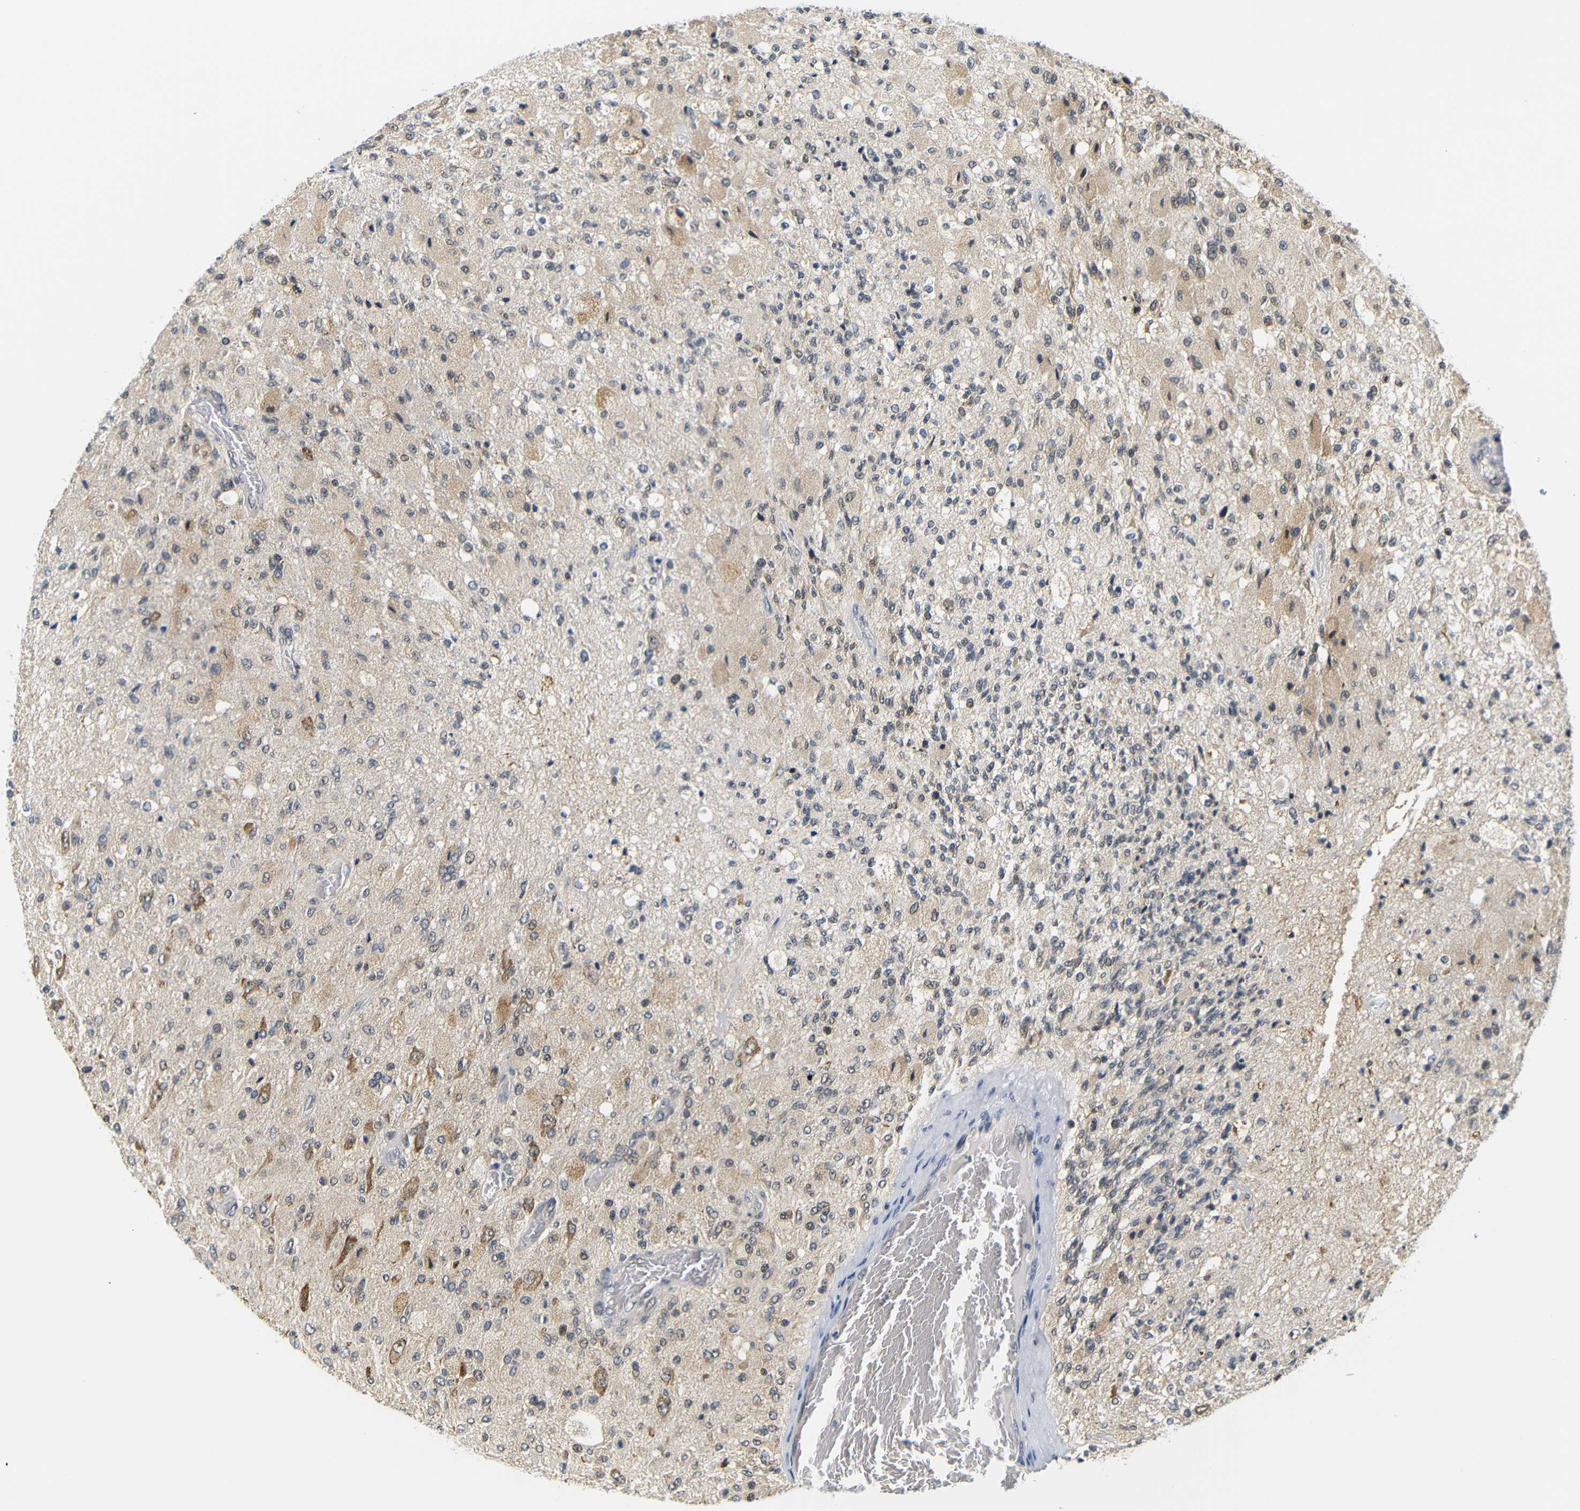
{"staining": {"intensity": "moderate", "quantity": ">75%", "location": "cytoplasmic/membranous"}, "tissue": "glioma", "cell_type": "Tumor cells", "image_type": "cancer", "snomed": [{"axis": "morphology", "description": "Normal tissue, NOS"}, {"axis": "morphology", "description": "Glioma, malignant, High grade"}, {"axis": "topography", "description": "Cerebral cortex"}], "caption": "Tumor cells show medium levels of moderate cytoplasmic/membranous positivity in about >75% of cells in glioma.", "gene": "GJA5", "patient": {"sex": "male", "age": 77}}